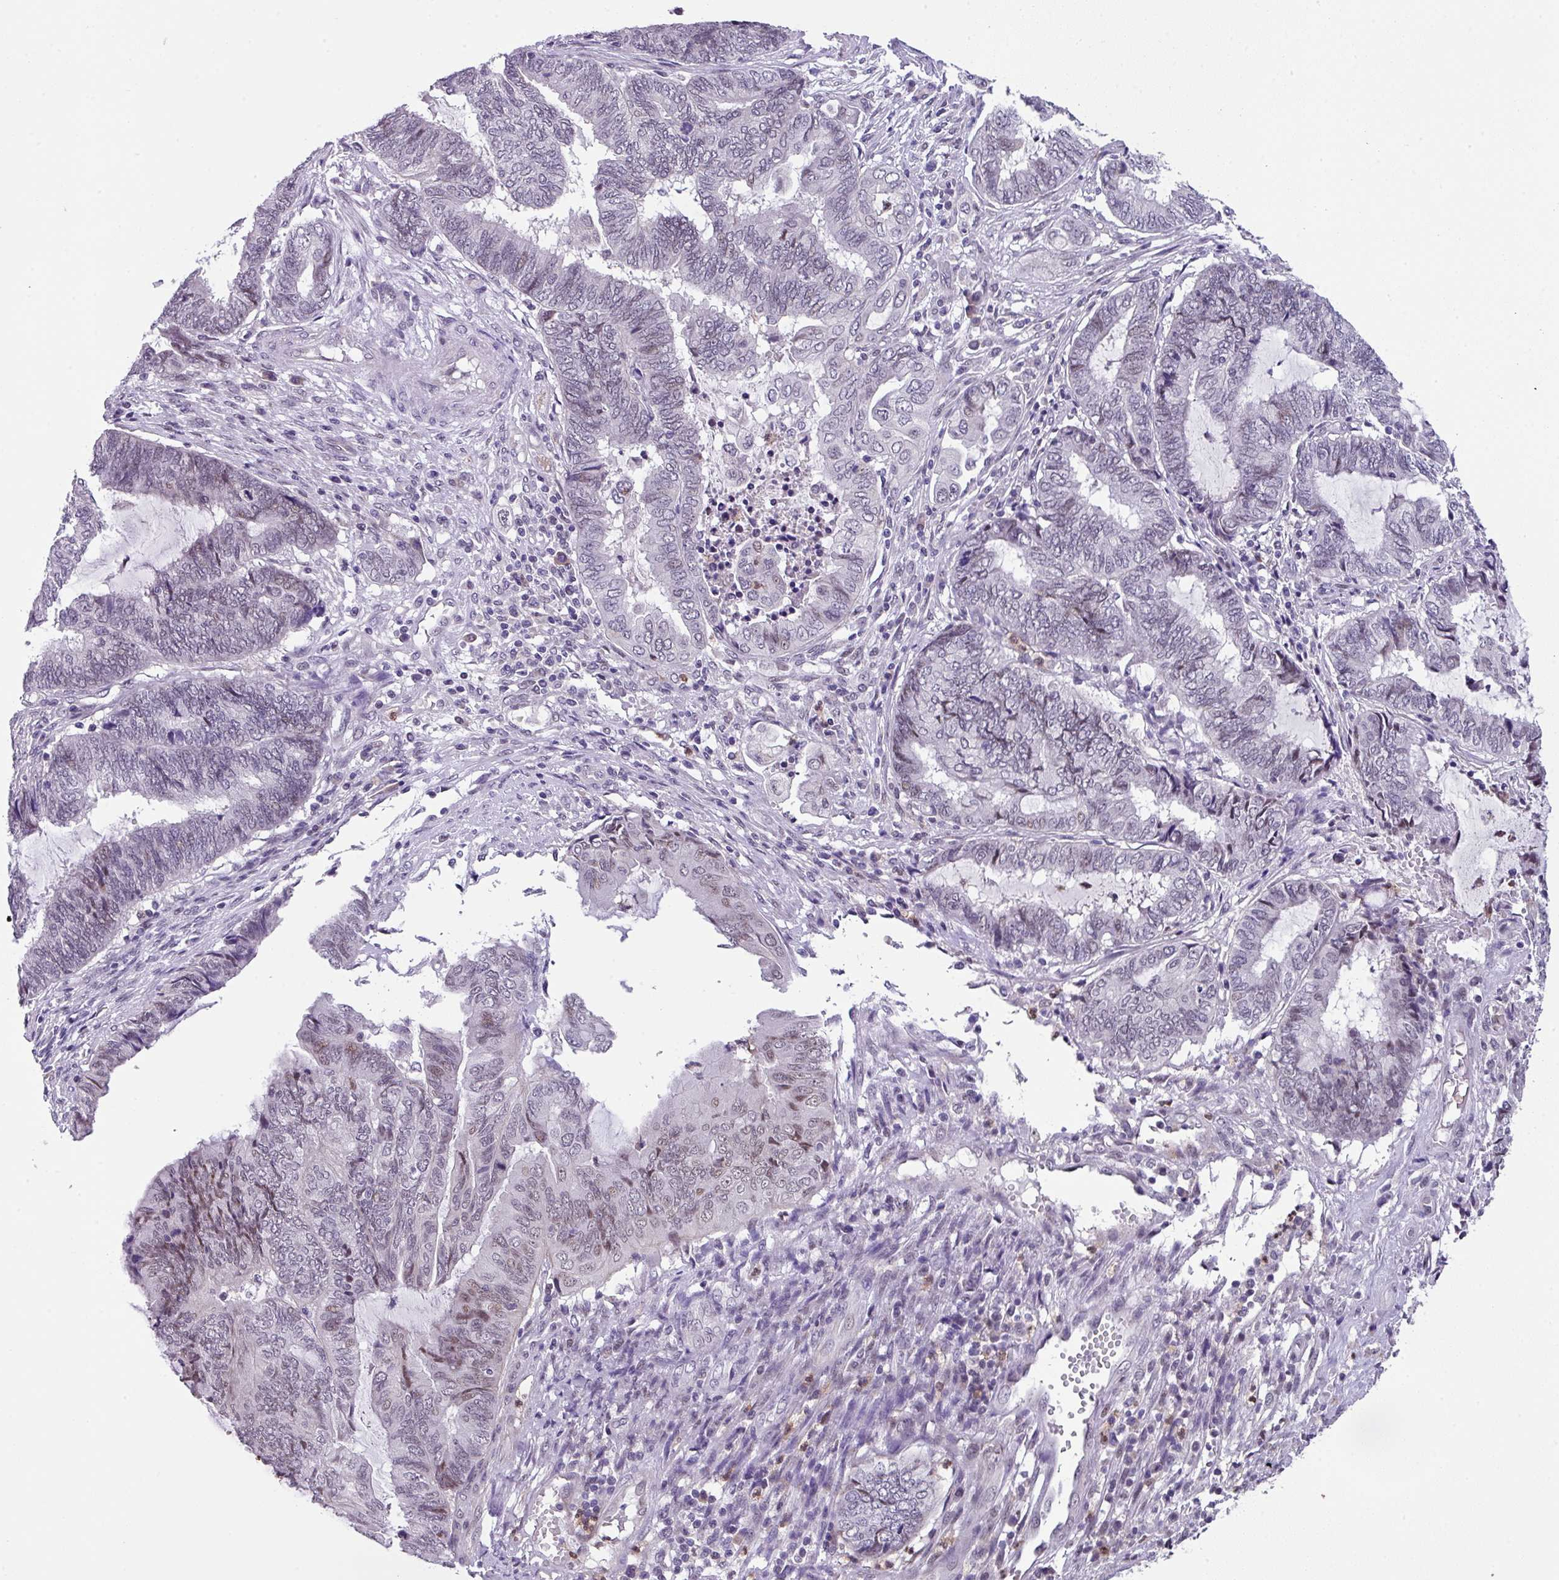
{"staining": {"intensity": "weak", "quantity": "<25%", "location": "nuclear"}, "tissue": "endometrial cancer", "cell_type": "Tumor cells", "image_type": "cancer", "snomed": [{"axis": "morphology", "description": "Adenocarcinoma, NOS"}, {"axis": "topography", "description": "Uterus"}, {"axis": "topography", "description": "Endometrium"}], "caption": "The photomicrograph reveals no staining of tumor cells in endometrial cancer.", "gene": "ZFP3", "patient": {"sex": "female", "age": 70}}